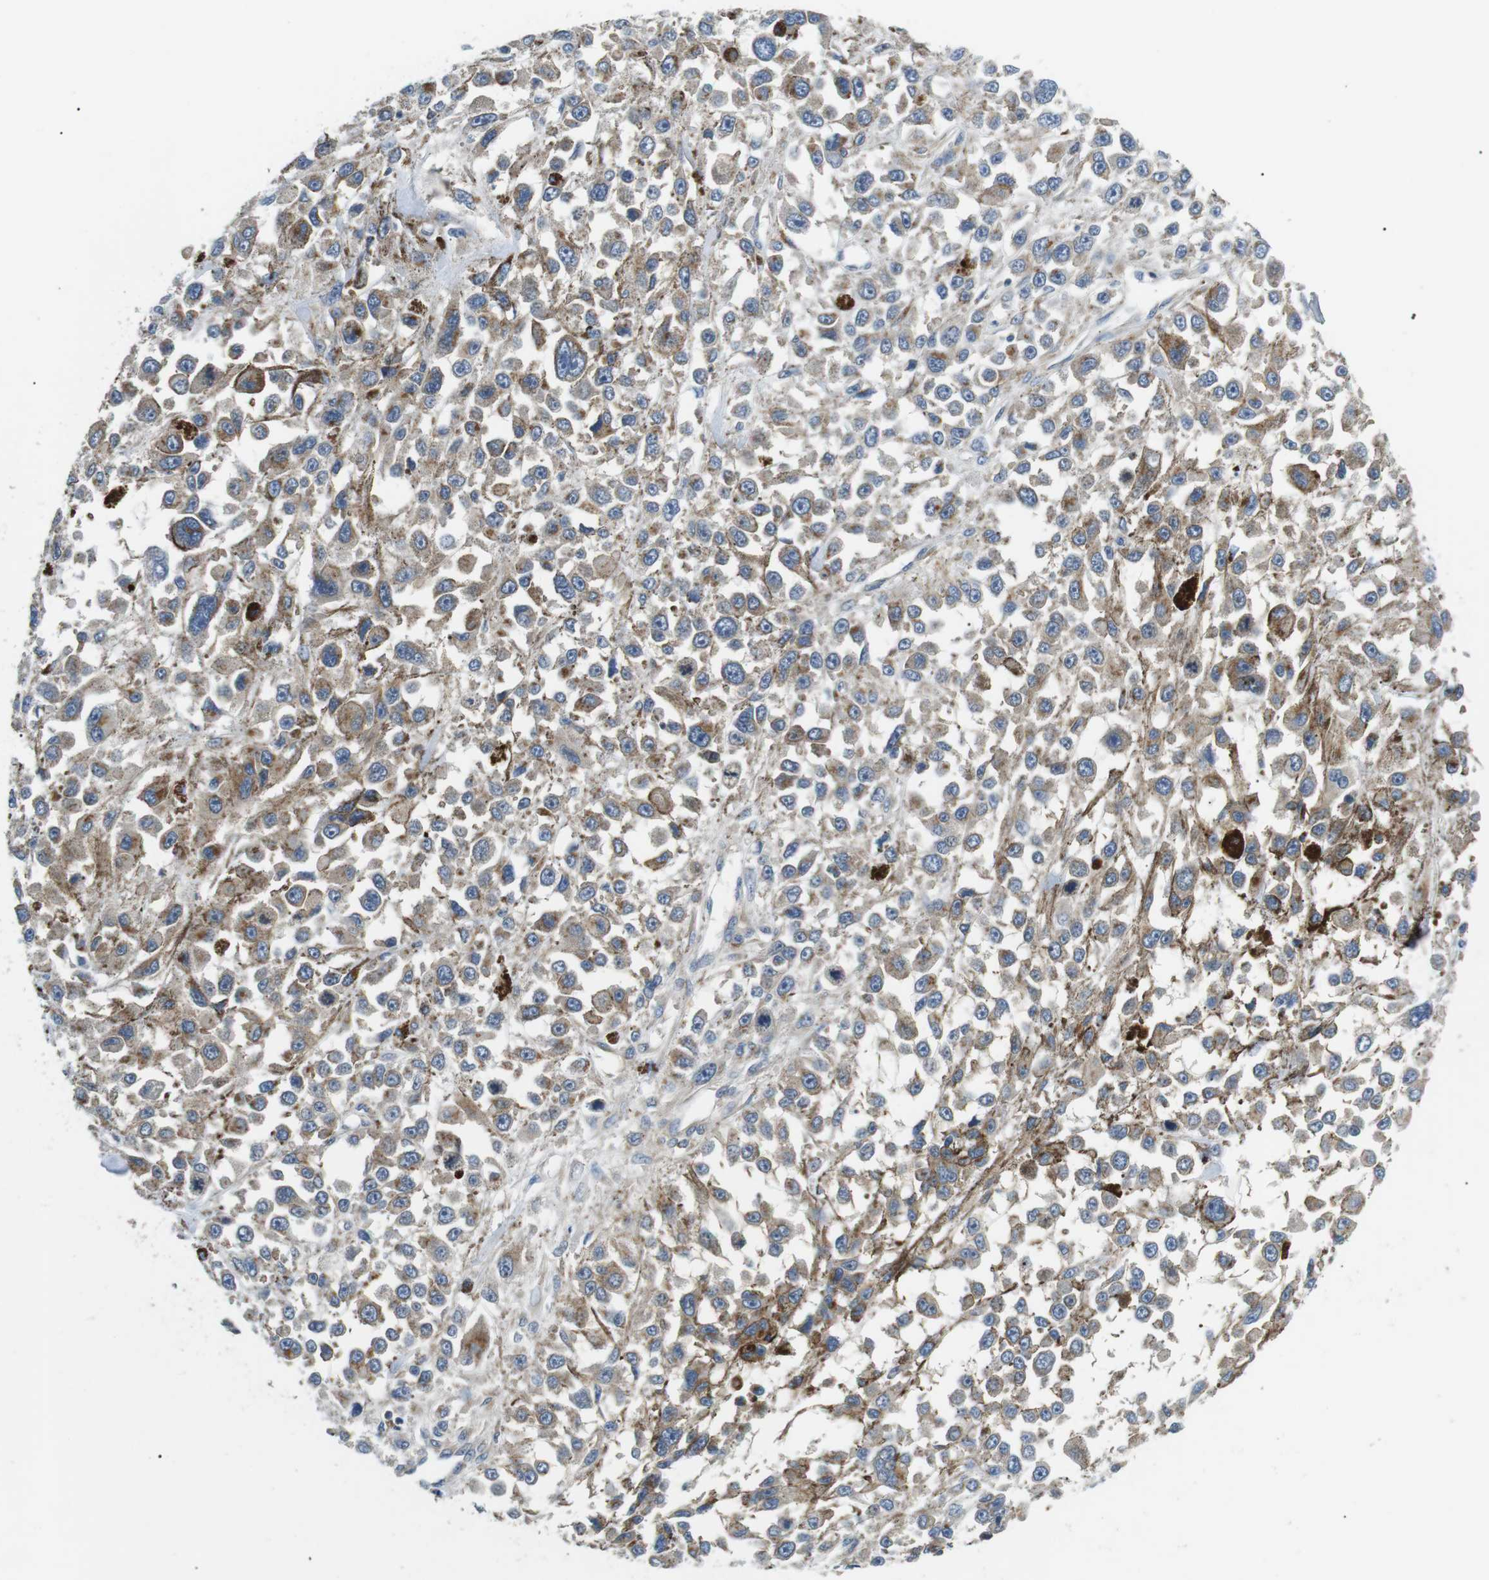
{"staining": {"intensity": "weak", "quantity": ">75%", "location": "cytoplasmic/membranous"}, "tissue": "melanoma", "cell_type": "Tumor cells", "image_type": "cancer", "snomed": [{"axis": "morphology", "description": "Malignant melanoma, Metastatic site"}, {"axis": "topography", "description": "Lymph node"}], "caption": "Protein staining of melanoma tissue reveals weak cytoplasmic/membranous staining in about >75% of tumor cells. The staining was performed using DAB (3,3'-diaminobenzidine) to visualize the protein expression in brown, while the nuclei were stained in blue with hematoxylin (Magnification: 20x).", "gene": "DIPK1A", "patient": {"sex": "male", "age": 59}}